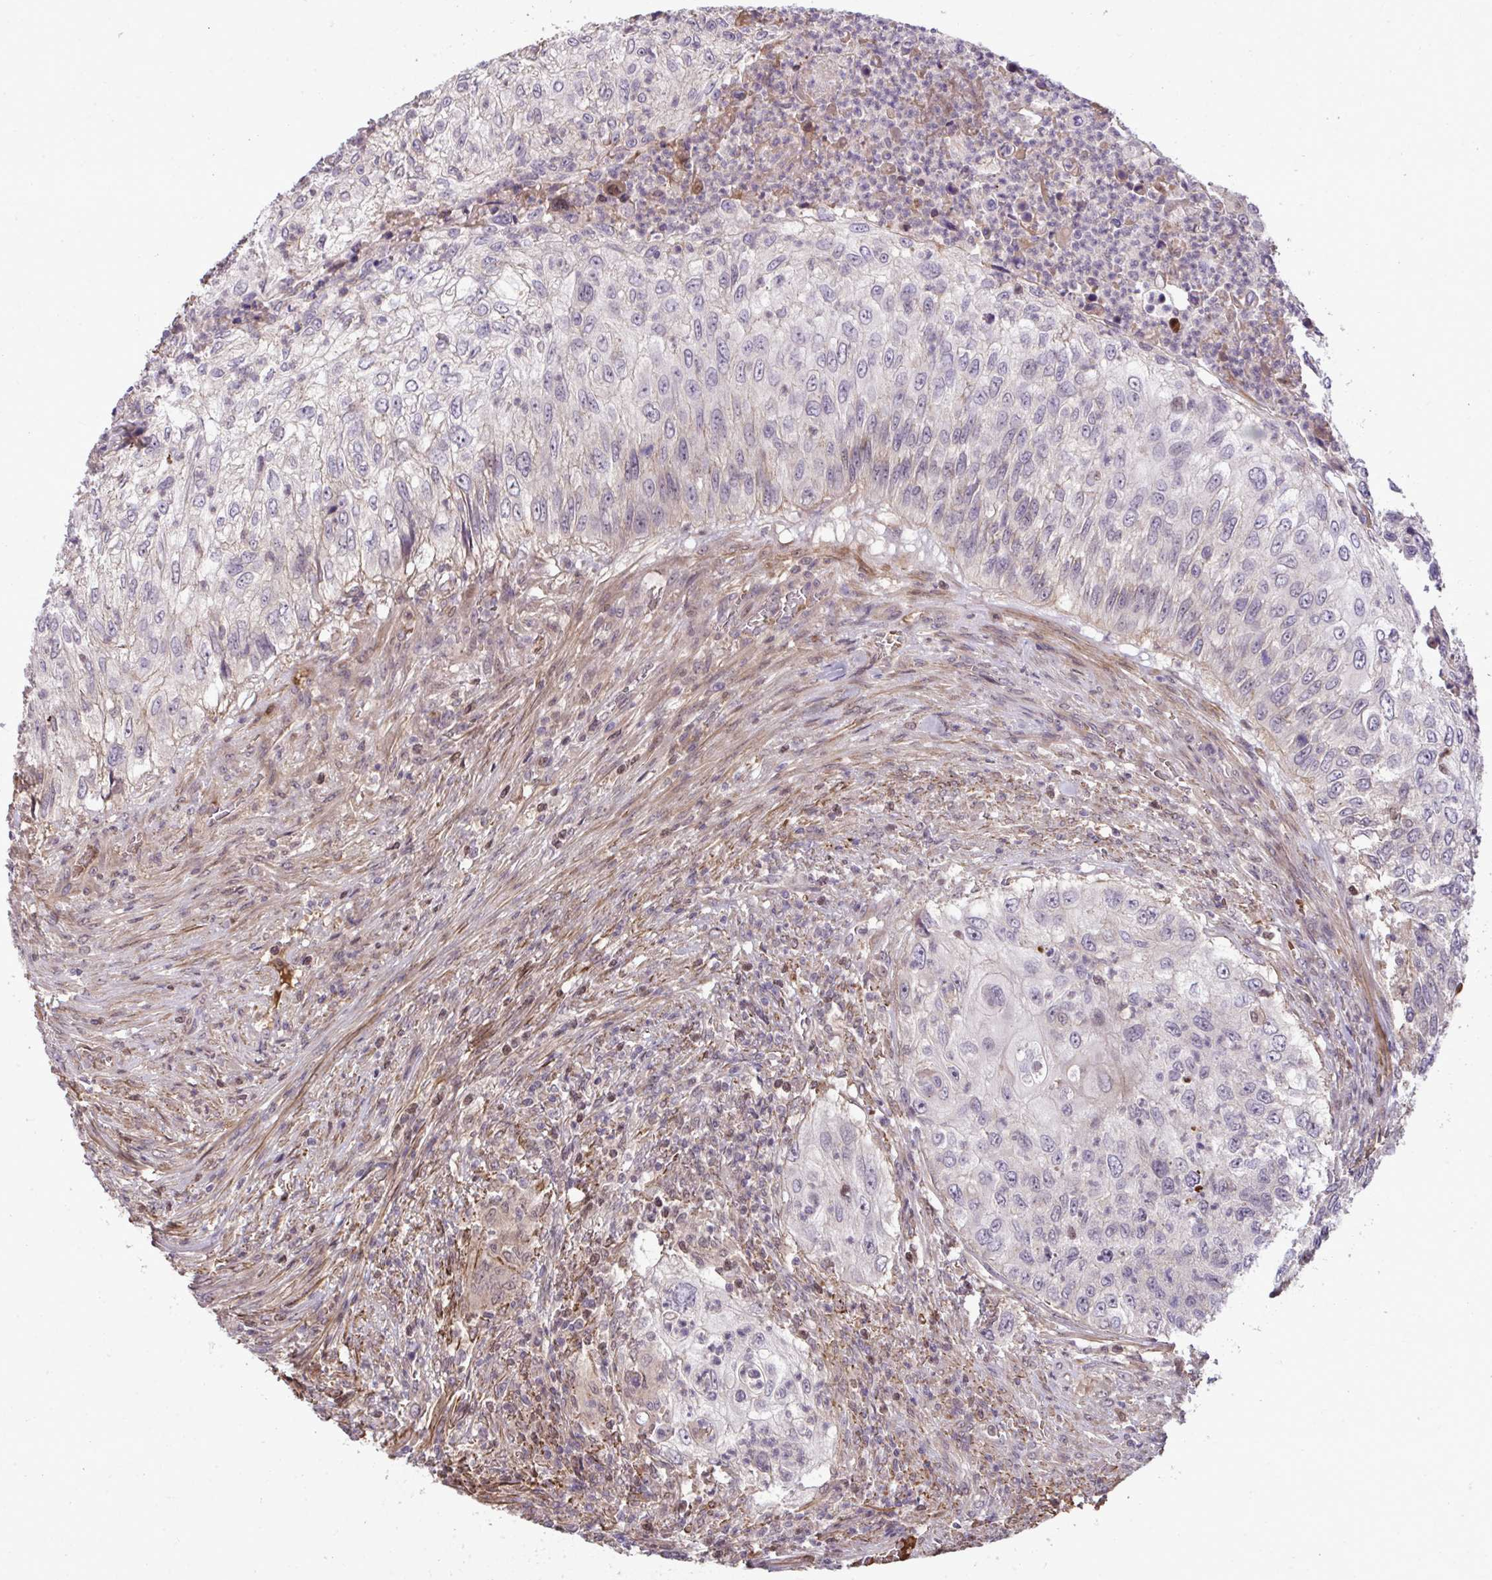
{"staining": {"intensity": "negative", "quantity": "none", "location": "none"}, "tissue": "urothelial cancer", "cell_type": "Tumor cells", "image_type": "cancer", "snomed": [{"axis": "morphology", "description": "Urothelial carcinoma, High grade"}, {"axis": "topography", "description": "Urinary bladder"}], "caption": "A photomicrograph of urothelial cancer stained for a protein reveals no brown staining in tumor cells. Nuclei are stained in blue.", "gene": "ZSCAN9", "patient": {"sex": "female", "age": 60}}